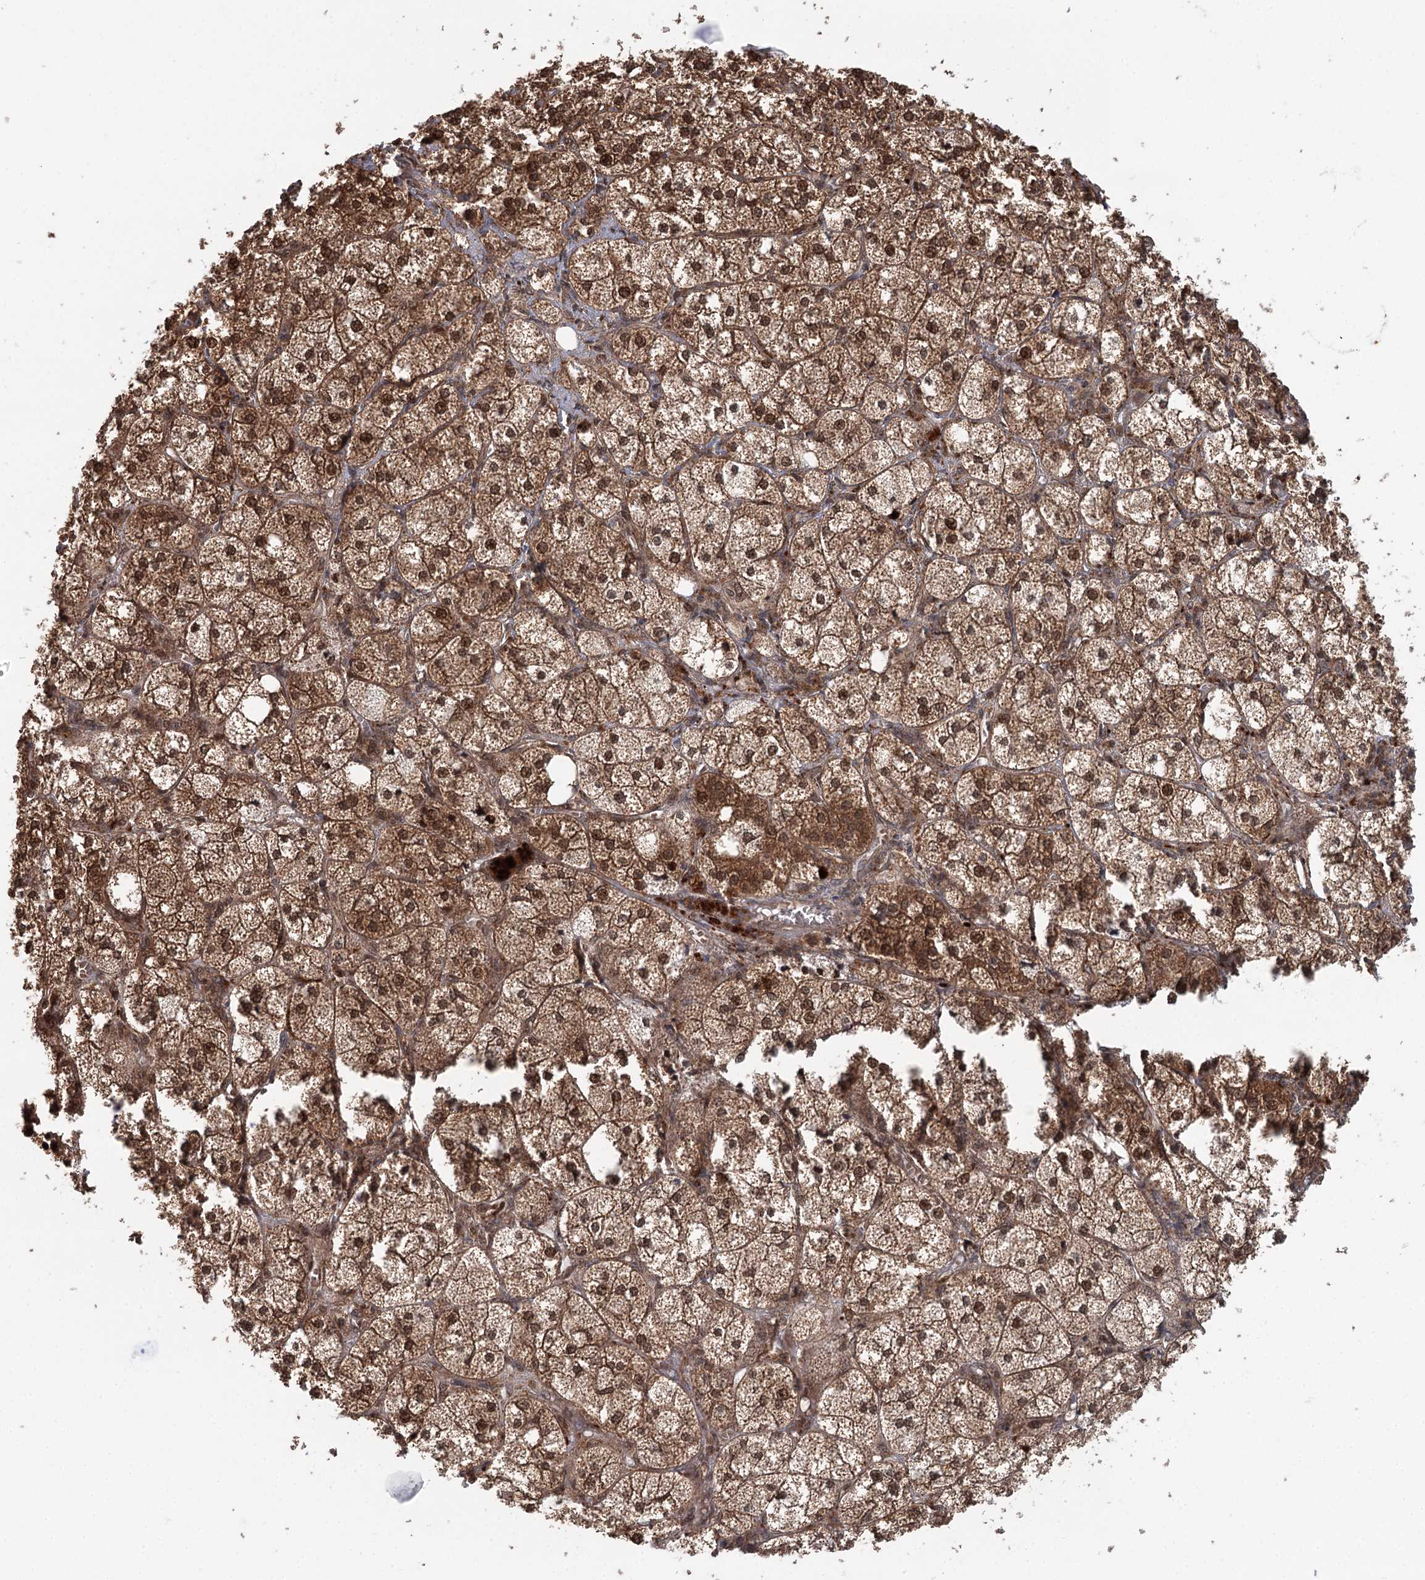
{"staining": {"intensity": "strong", "quantity": ">75%", "location": "cytoplasmic/membranous,nuclear"}, "tissue": "adrenal gland", "cell_type": "Glandular cells", "image_type": "normal", "snomed": [{"axis": "morphology", "description": "Normal tissue, NOS"}, {"axis": "topography", "description": "Adrenal gland"}], "caption": "A high-resolution micrograph shows immunohistochemistry staining of normal adrenal gland, which exhibits strong cytoplasmic/membranous,nuclear expression in about >75% of glandular cells.", "gene": "N6AMT1", "patient": {"sex": "female", "age": 61}}